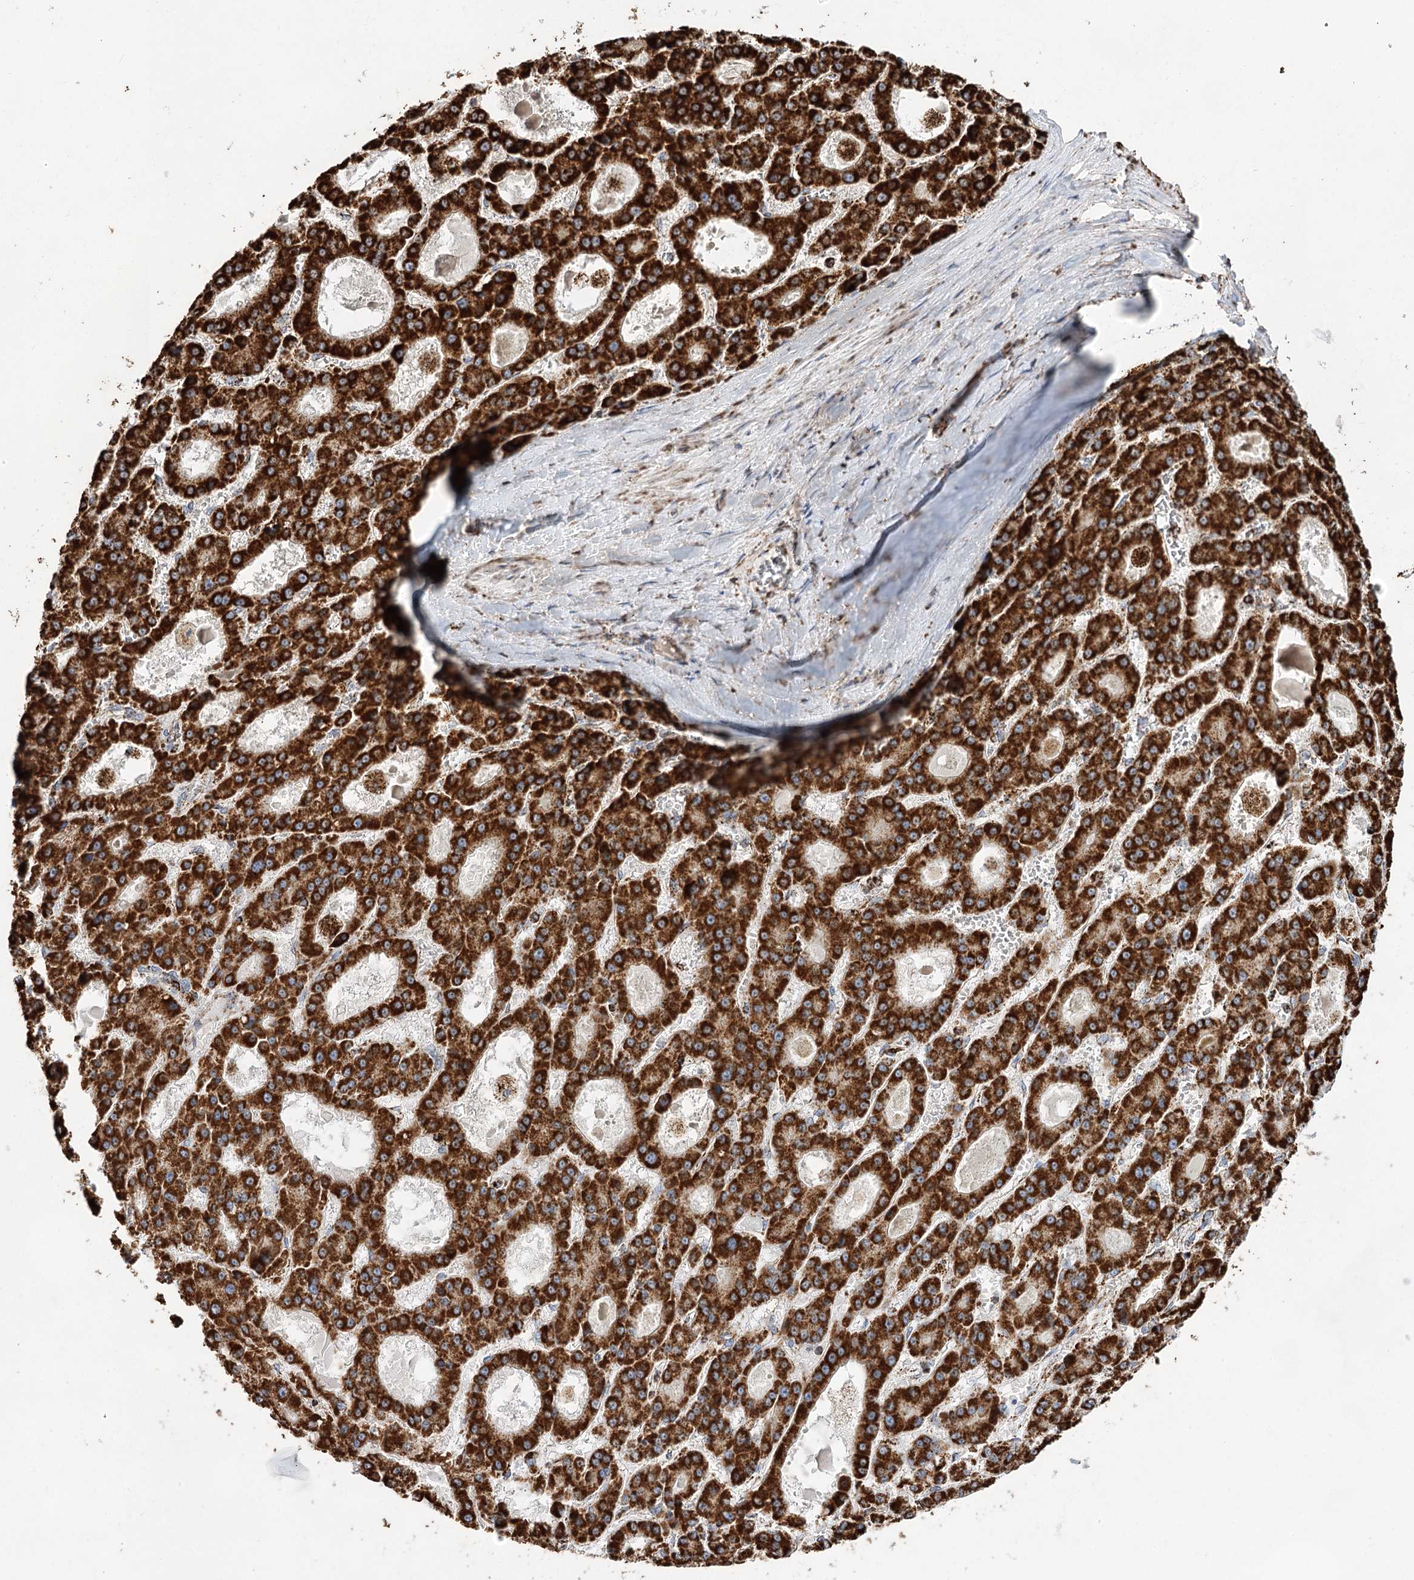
{"staining": {"intensity": "strong", "quantity": ">75%", "location": "cytoplasmic/membranous"}, "tissue": "liver cancer", "cell_type": "Tumor cells", "image_type": "cancer", "snomed": [{"axis": "morphology", "description": "Carcinoma, Hepatocellular, NOS"}, {"axis": "topography", "description": "Liver"}], "caption": "This is a histology image of immunohistochemistry (IHC) staining of liver hepatocellular carcinoma, which shows strong expression in the cytoplasmic/membranous of tumor cells.", "gene": "NADK2", "patient": {"sex": "male", "age": 70}}